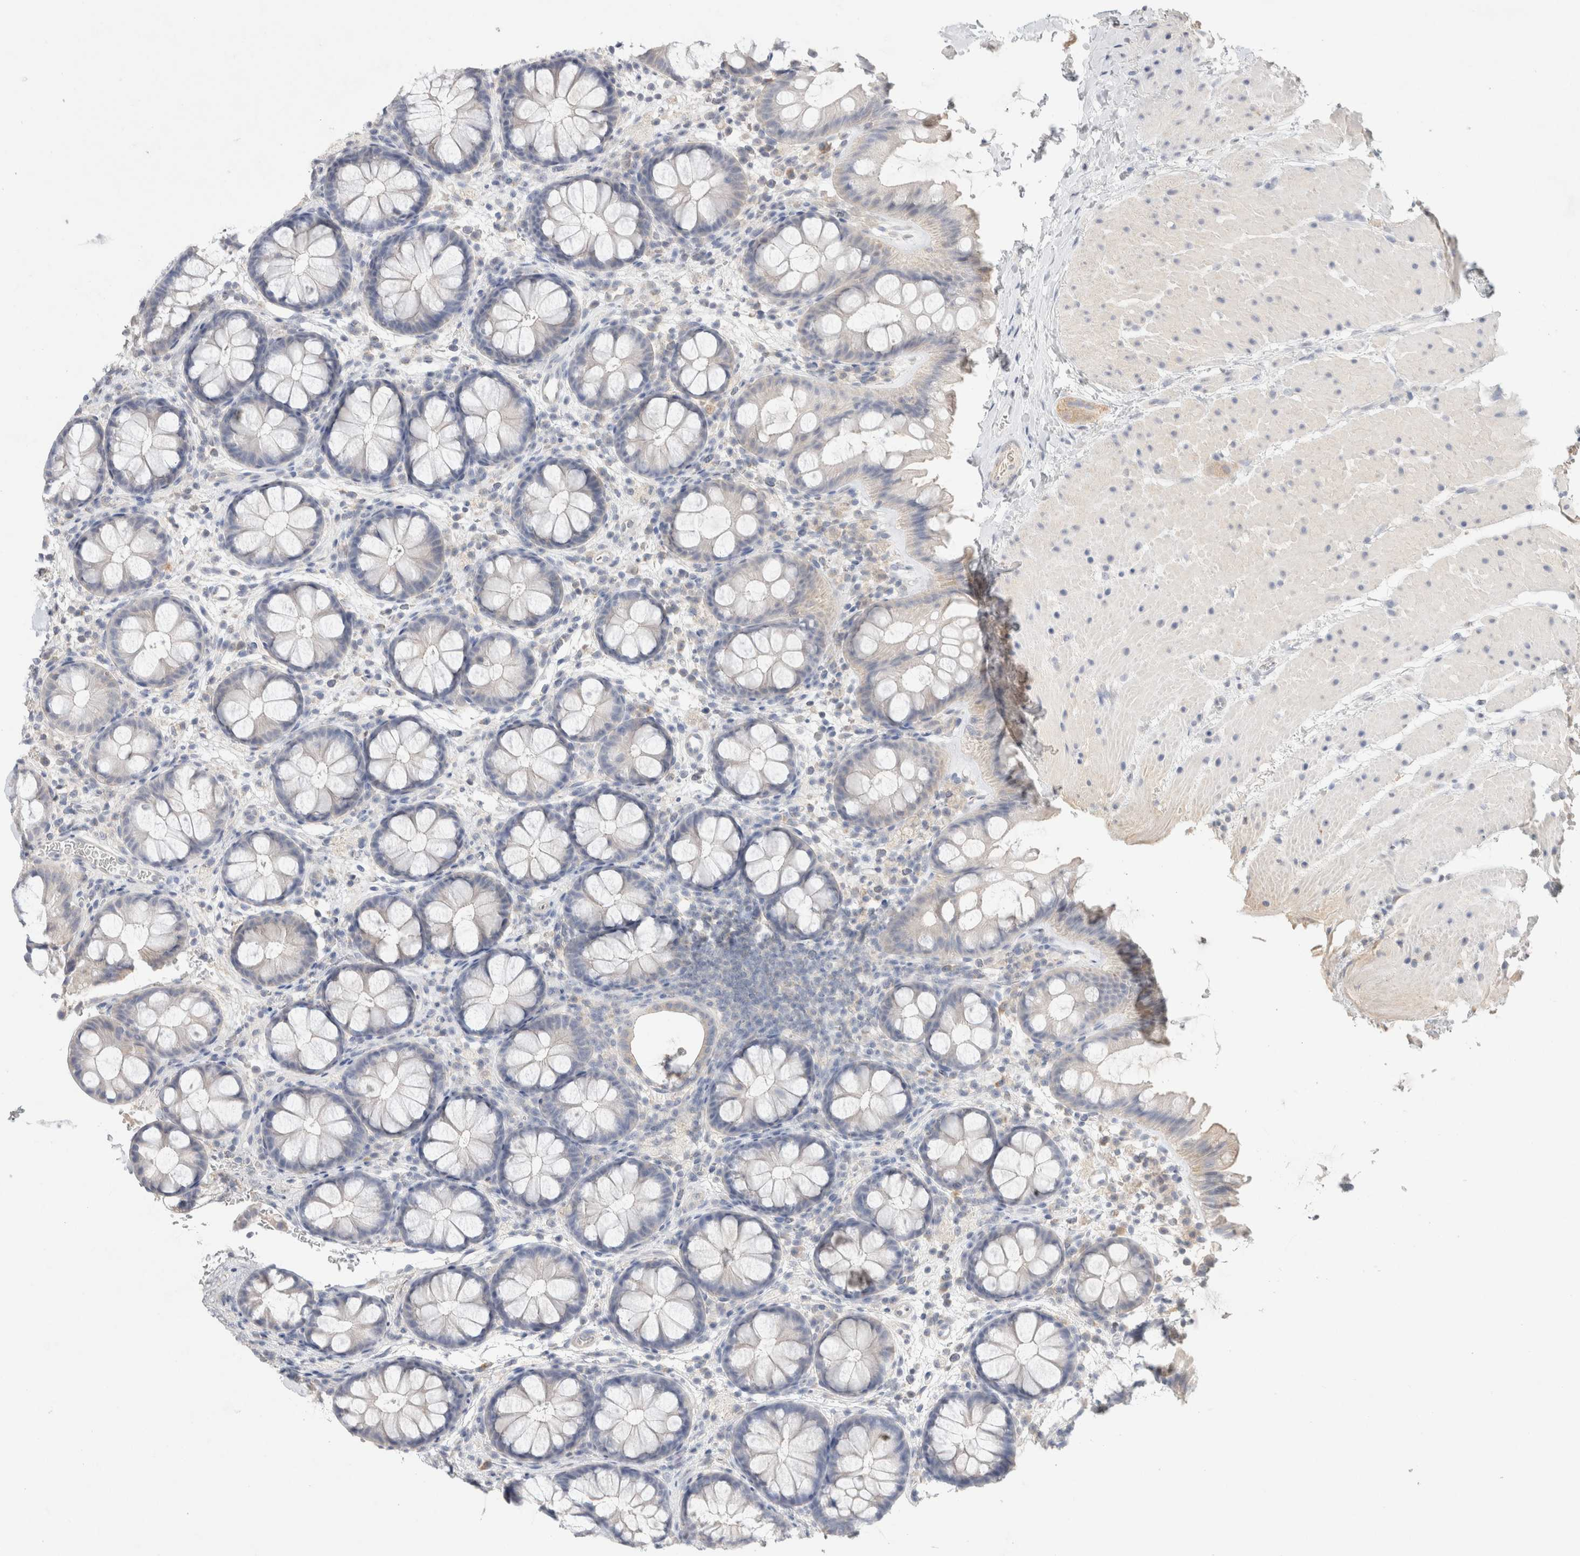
{"staining": {"intensity": "negative", "quantity": "none", "location": "none"}, "tissue": "colon", "cell_type": "Endothelial cells", "image_type": "normal", "snomed": [{"axis": "morphology", "description": "Normal tissue, NOS"}, {"axis": "topography", "description": "Colon"}], "caption": "A high-resolution histopathology image shows immunohistochemistry (IHC) staining of normal colon, which exhibits no significant staining in endothelial cells.", "gene": "MPP2", "patient": {"sex": "female", "age": 62}}